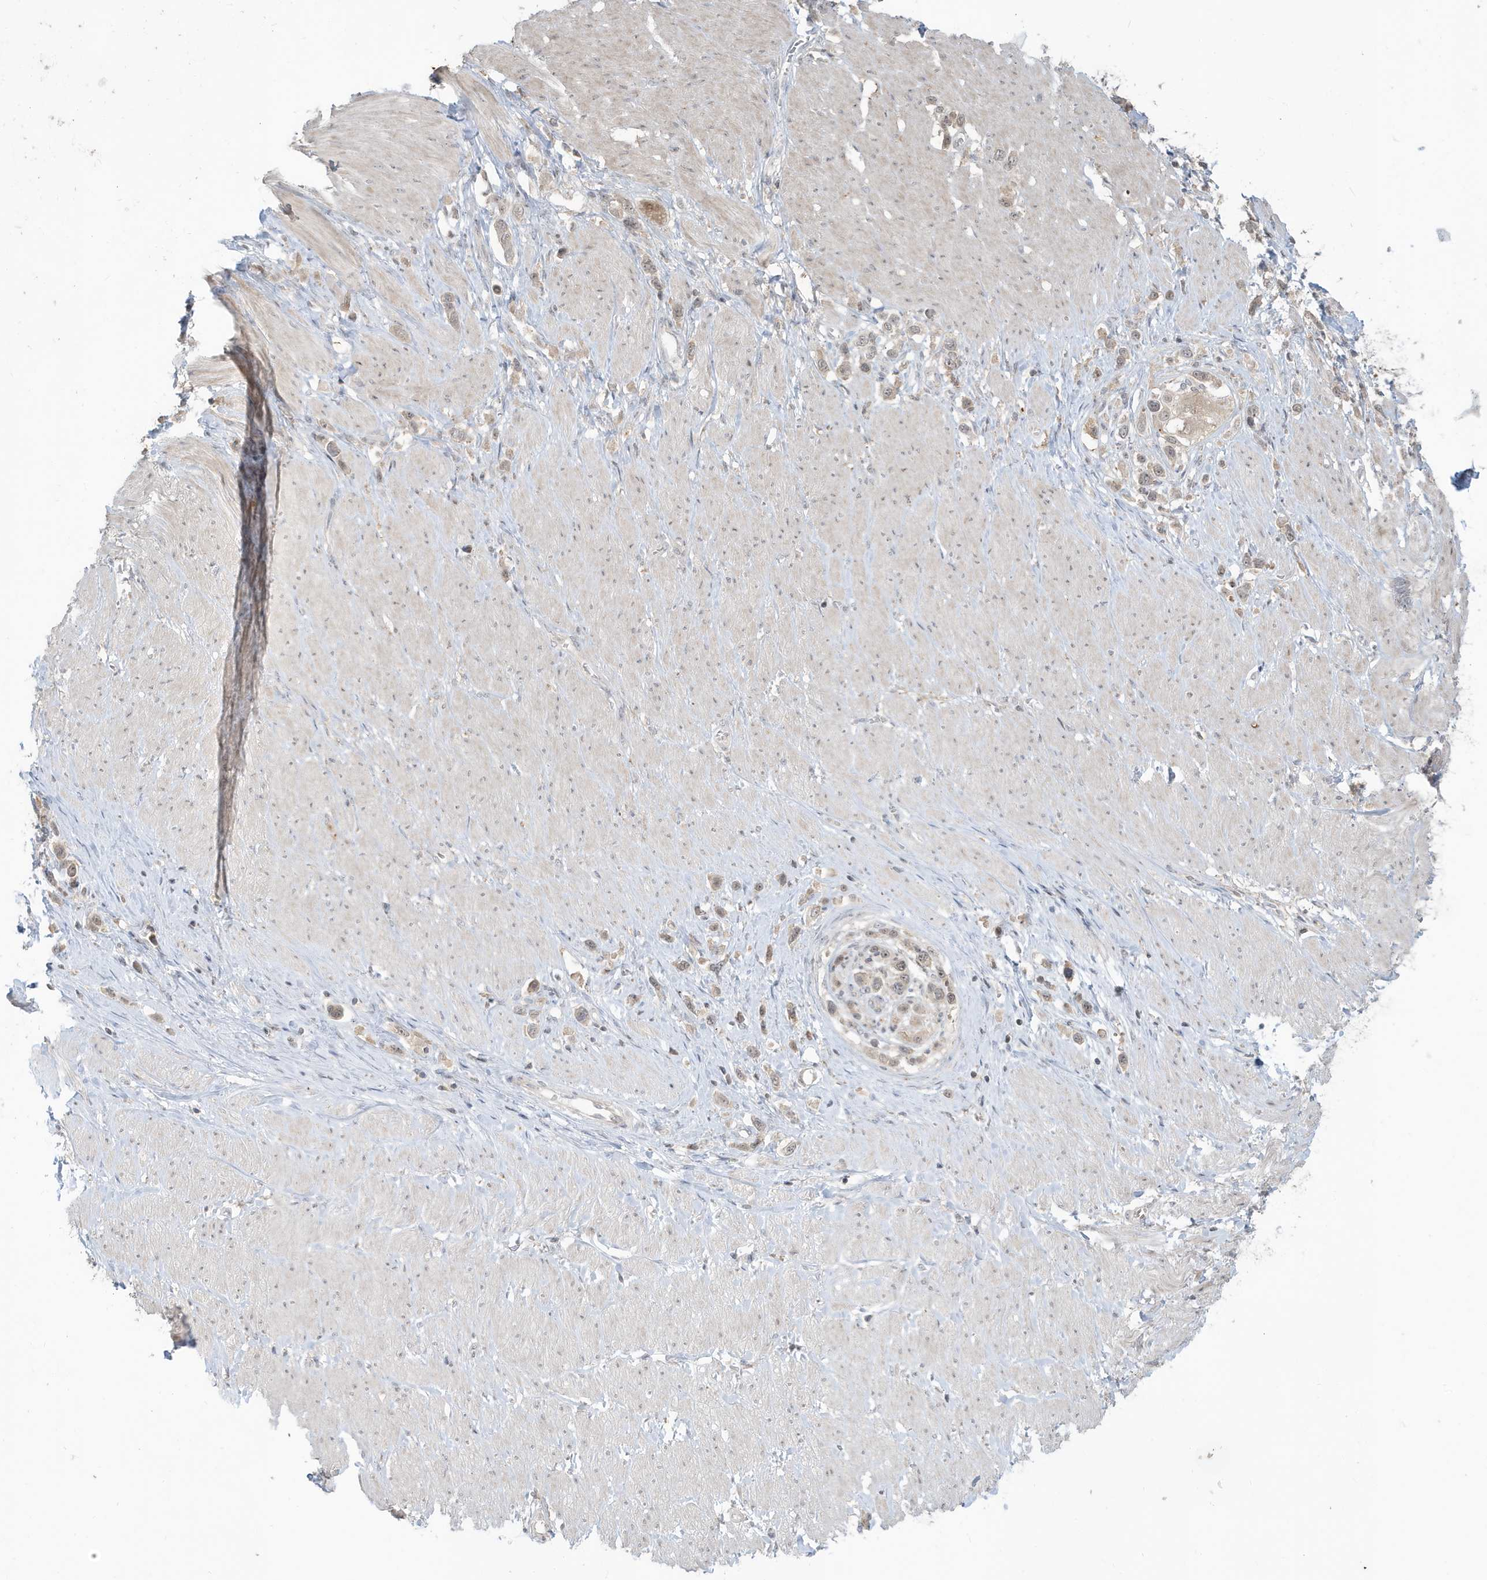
{"staining": {"intensity": "weak", "quantity": ">75%", "location": "cytoplasmic/membranous"}, "tissue": "stomach cancer", "cell_type": "Tumor cells", "image_type": "cancer", "snomed": [{"axis": "morphology", "description": "Normal tissue, NOS"}, {"axis": "morphology", "description": "Adenocarcinoma, NOS"}, {"axis": "topography", "description": "Stomach, upper"}, {"axis": "topography", "description": "Stomach"}], "caption": "Stomach cancer stained for a protein (brown) demonstrates weak cytoplasmic/membranous positive positivity in about >75% of tumor cells.", "gene": "PRRT3", "patient": {"sex": "female", "age": 65}}